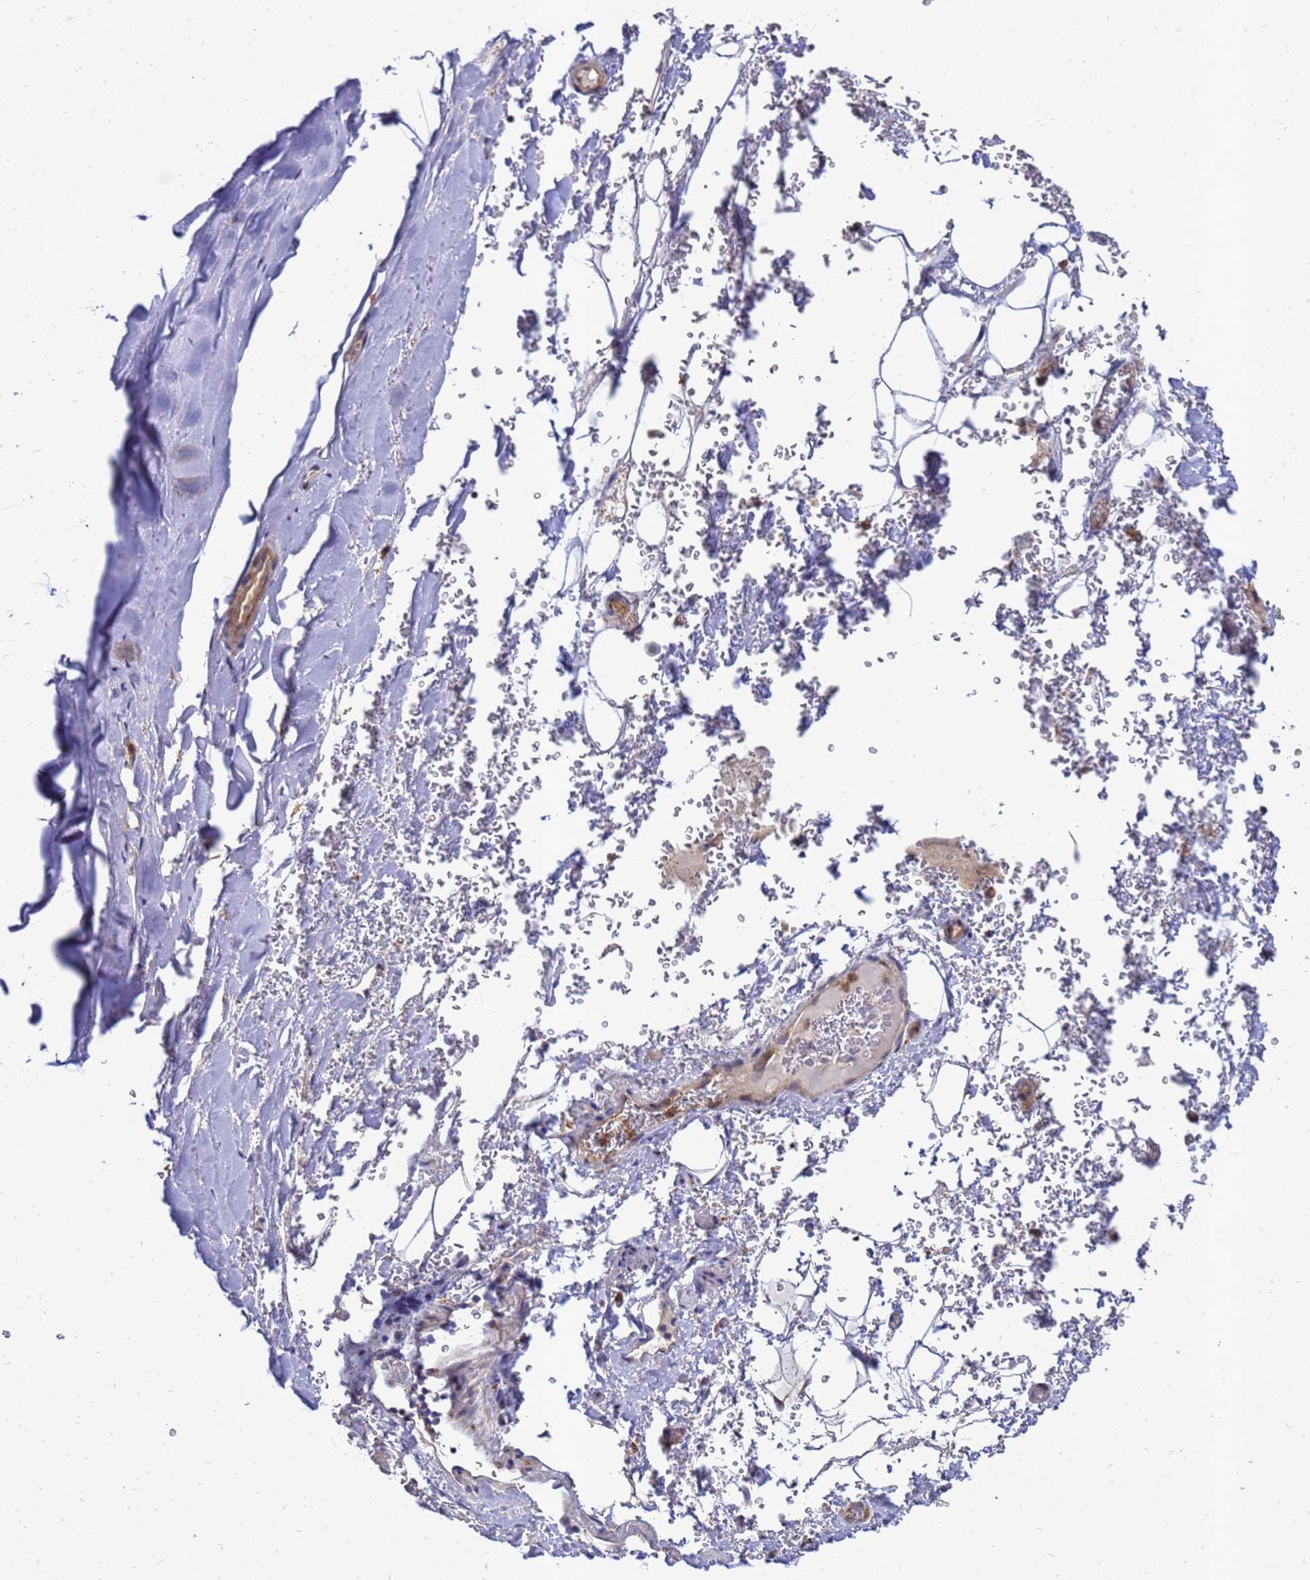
{"staining": {"intensity": "weak", "quantity": "25%-75%", "location": "cytoplasmic/membranous"}, "tissue": "adipose tissue", "cell_type": "Adipocytes", "image_type": "normal", "snomed": [{"axis": "morphology", "description": "Normal tissue, NOS"}, {"axis": "topography", "description": "Cartilage tissue"}], "caption": "An image of adipose tissue stained for a protein reveals weak cytoplasmic/membranous brown staining in adipocytes. The staining was performed using DAB (3,3'-diaminobenzidine), with brown indicating positive protein expression. Nuclei are stained blue with hematoxylin.", "gene": "RNF215", "patient": {"sex": "female", "age": 63}}